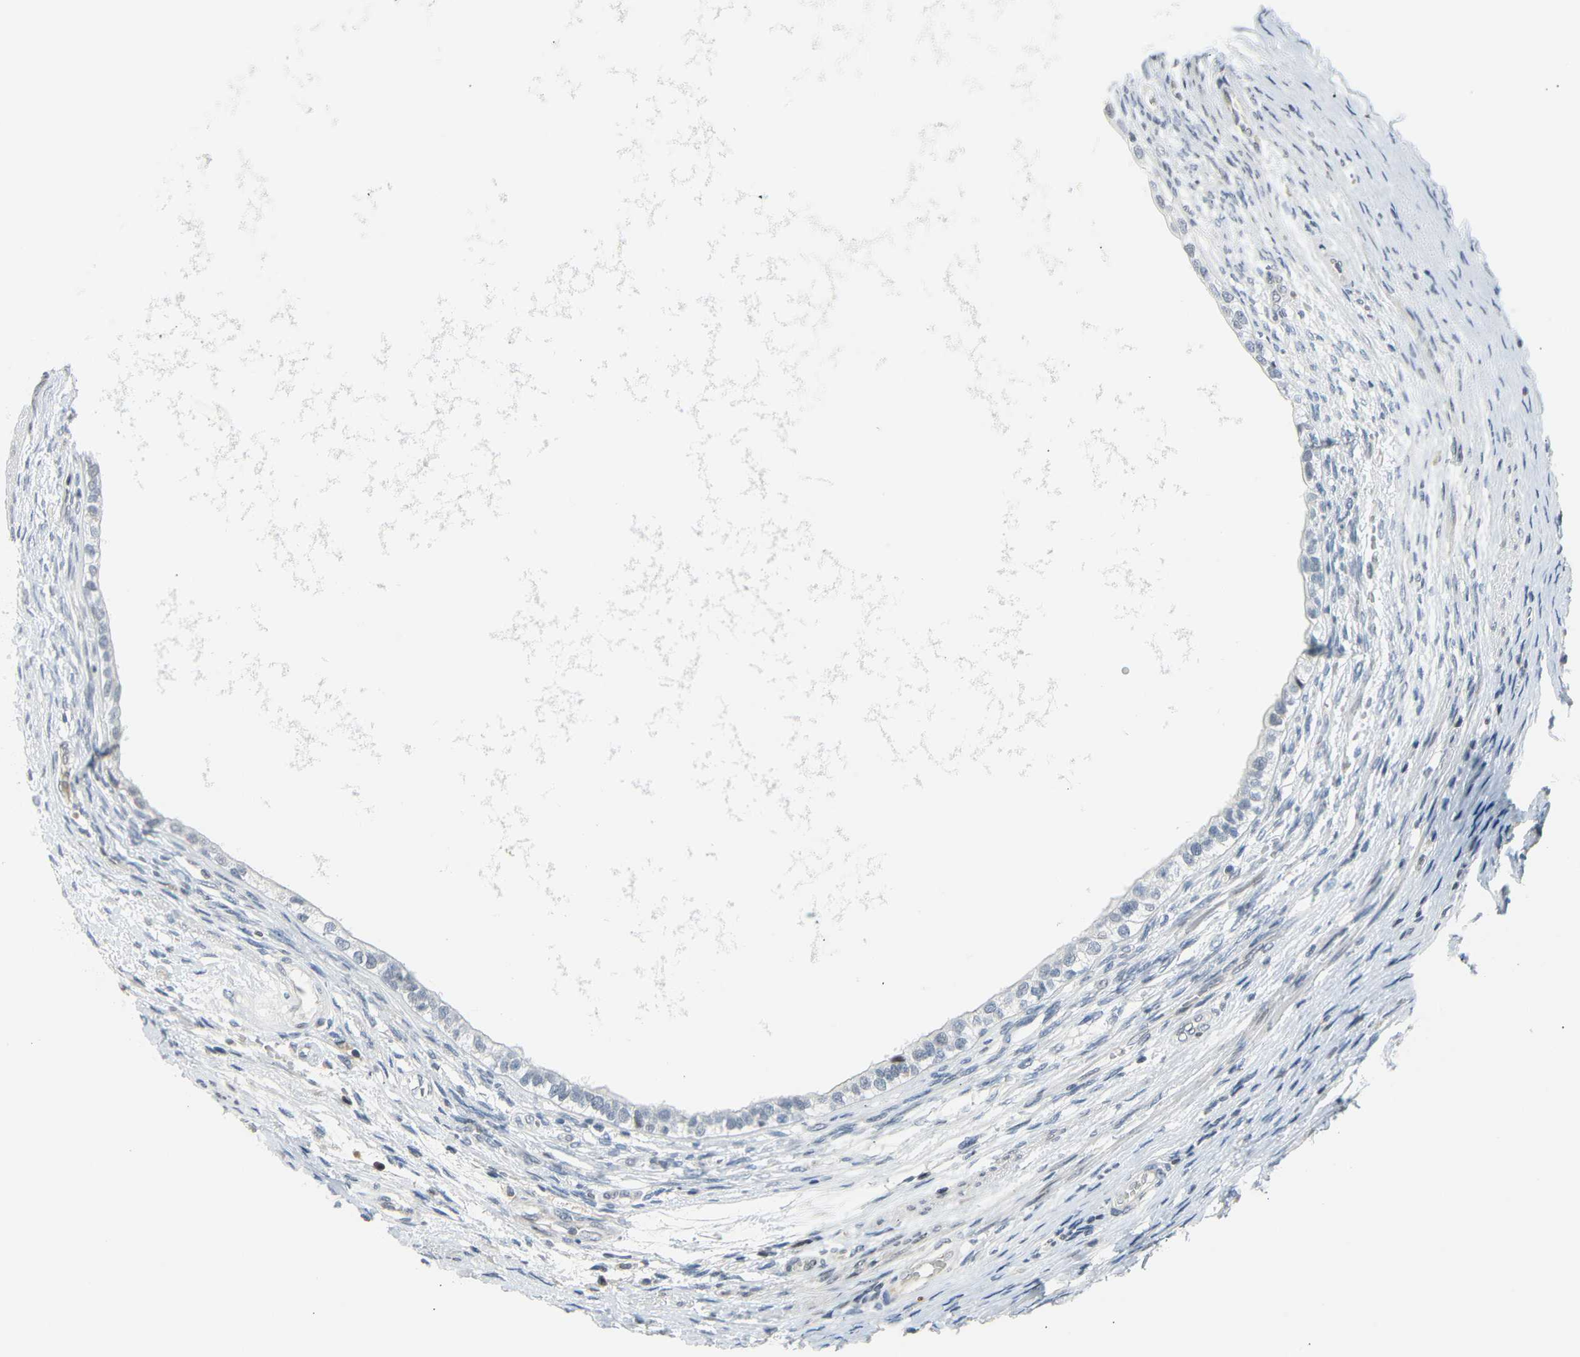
{"staining": {"intensity": "negative", "quantity": "none", "location": "none"}, "tissue": "testis cancer", "cell_type": "Tumor cells", "image_type": "cancer", "snomed": [{"axis": "morphology", "description": "Carcinoma, Embryonal, NOS"}, {"axis": "topography", "description": "Testis"}], "caption": "The IHC photomicrograph has no significant expression in tumor cells of testis cancer tissue.", "gene": "IMPG2", "patient": {"sex": "male", "age": 26}}